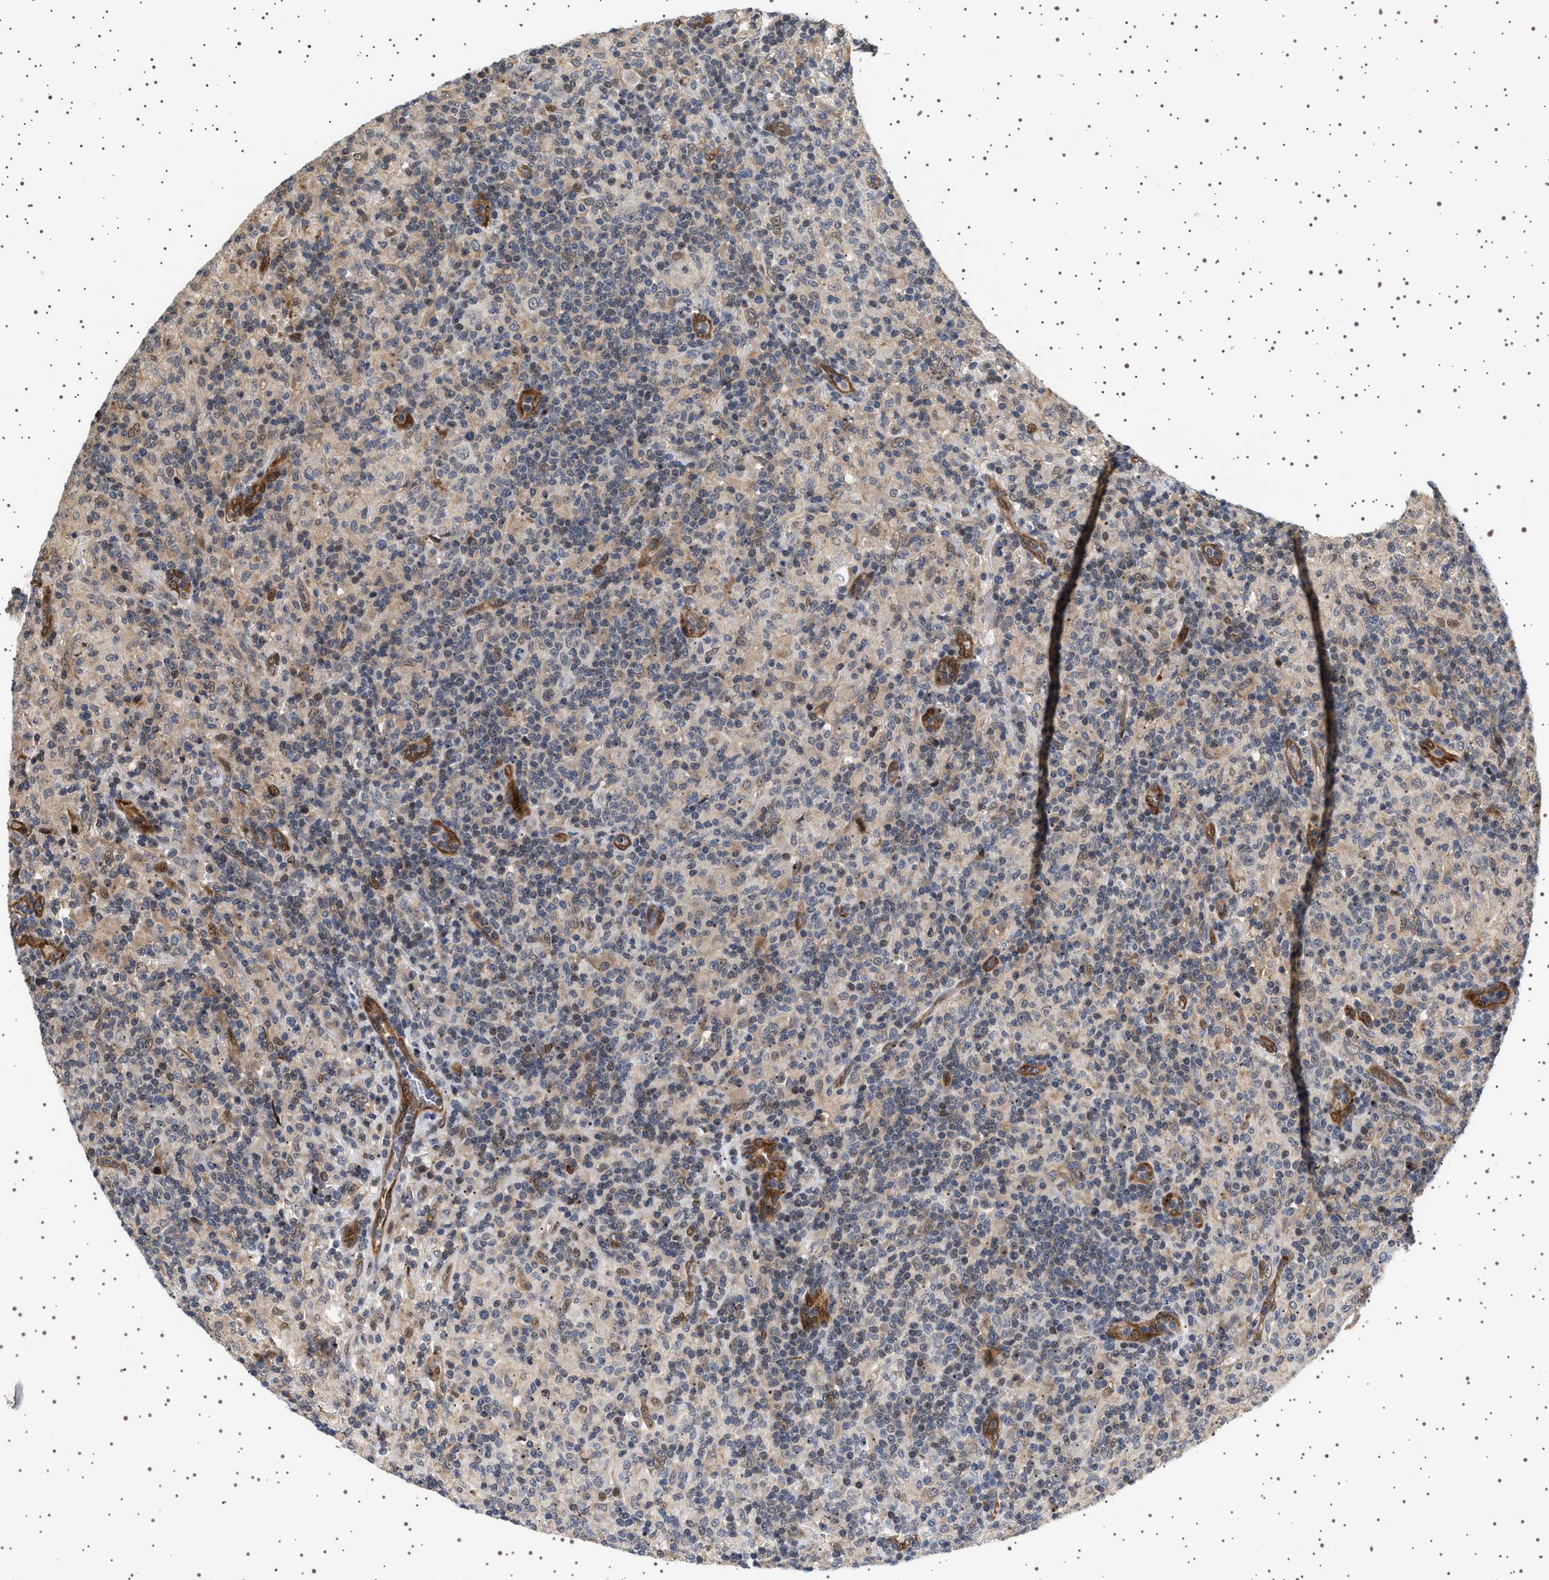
{"staining": {"intensity": "negative", "quantity": "none", "location": "none"}, "tissue": "lymphoma", "cell_type": "Tumor cells", "image_type": "cancer", "snomed": [{"axis": "morphology", "description": "Hodgkin's disease, NOS"}, {"axis": "topography", "description": "Lymph node"}], "caption": "Hodgkin's disease stained for a protein using immunohistochemistry (IHC) exhibits no expression tumor cells.", "gene": "BAG3", "patient": {"sex": "male", "age": 70}}